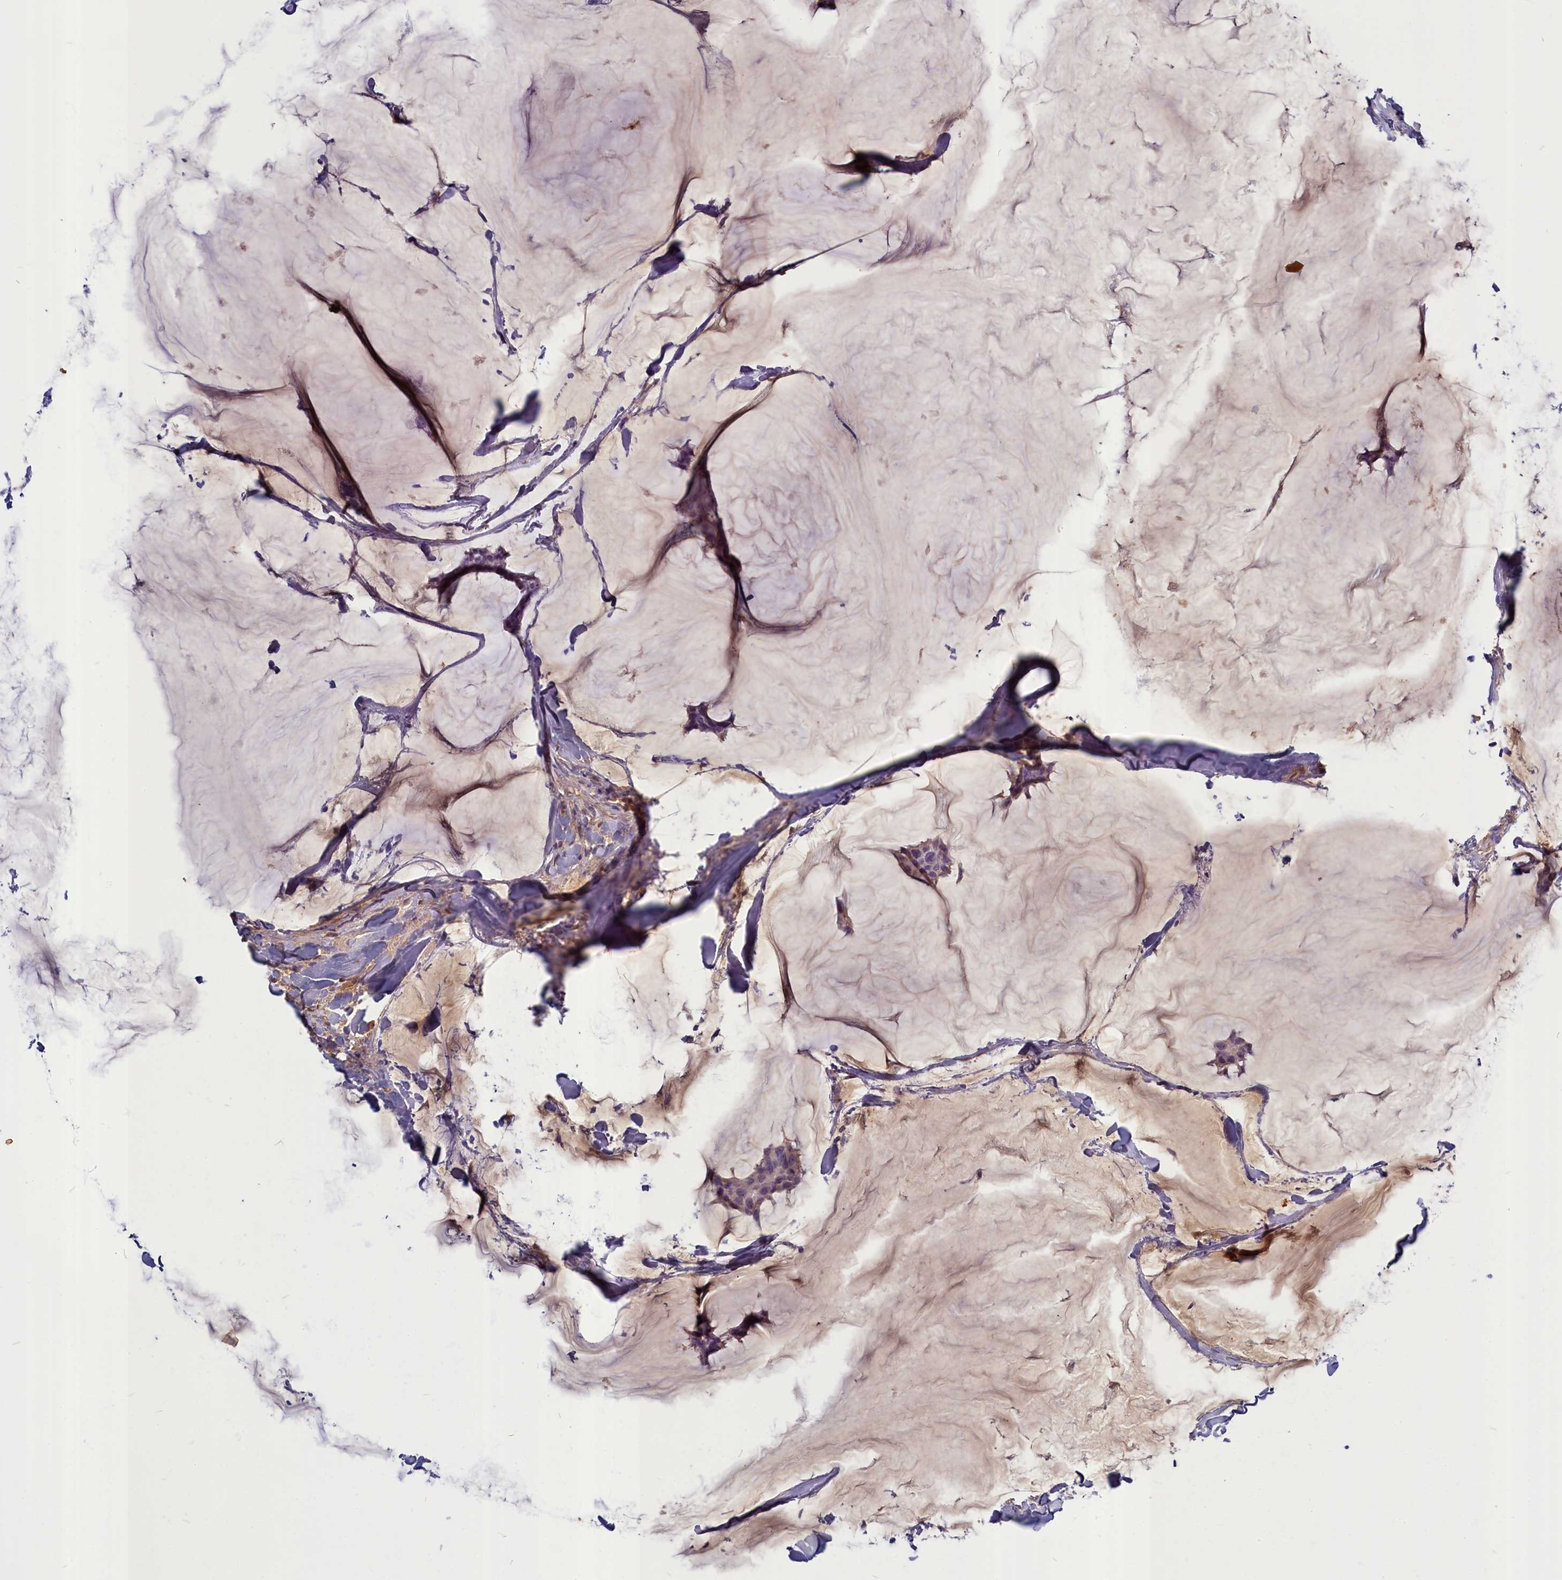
{"staining": {"intensity": "weak", "quantity": "<25%", "location": "cytoplasmic/membranous"}, "tissue": "breast cancer", "cell_type": "Tumor cells", "image_type": "cancer", "snomed": [{"axis": "morphology", "description": "Duct carcinoma"}, {"axis": "topography", "description": "Breast"}], "caption": "Protein analysis of breast intraductal carcinoma displays no significant positivity in tumor cells. The staining is performed using DAB brown chromogen with nuclei counter-stained in using hematoxylin.", "gene": "SV2C", "patient": {"sex": "female", "age": 93}}